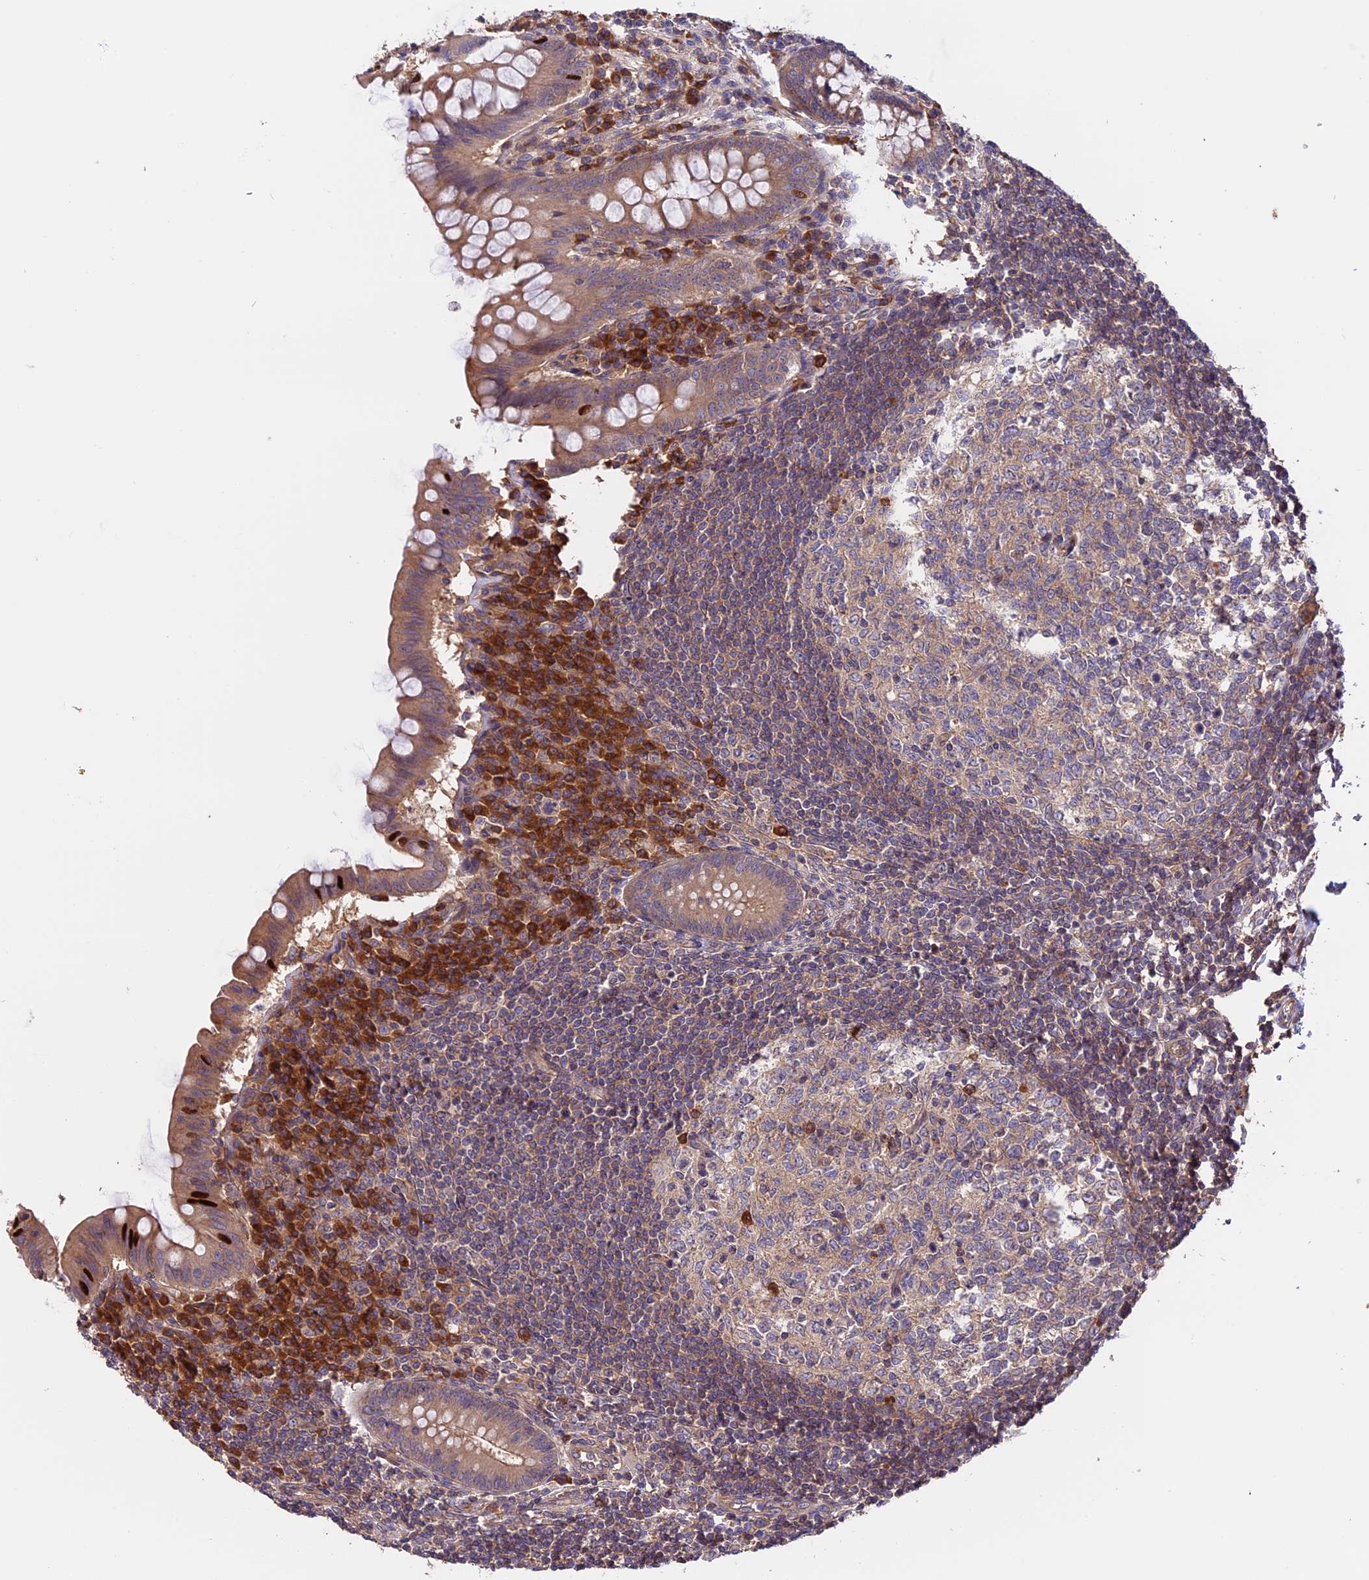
{"staining": {"intensity": "moderate", "quantity": ">75%", "location": "cytoplasmic/membranous"}, "tissue": "appendix", "cell_type": "Glandular cells", "image_type": "normal", "snomed": [{"axis": "morphology", "description": "Normal tissue, NOS"}, {"axis": "topography", "description": "Appendix"}], "caption": "Appendix stained with immunohistochemistry (IHC) demonstrates moderate cytoplasmic/membranous positivity in about >75% of glandular cells.", "gene": "SETD6", "patient": {"sex": "female", "age": 33}}